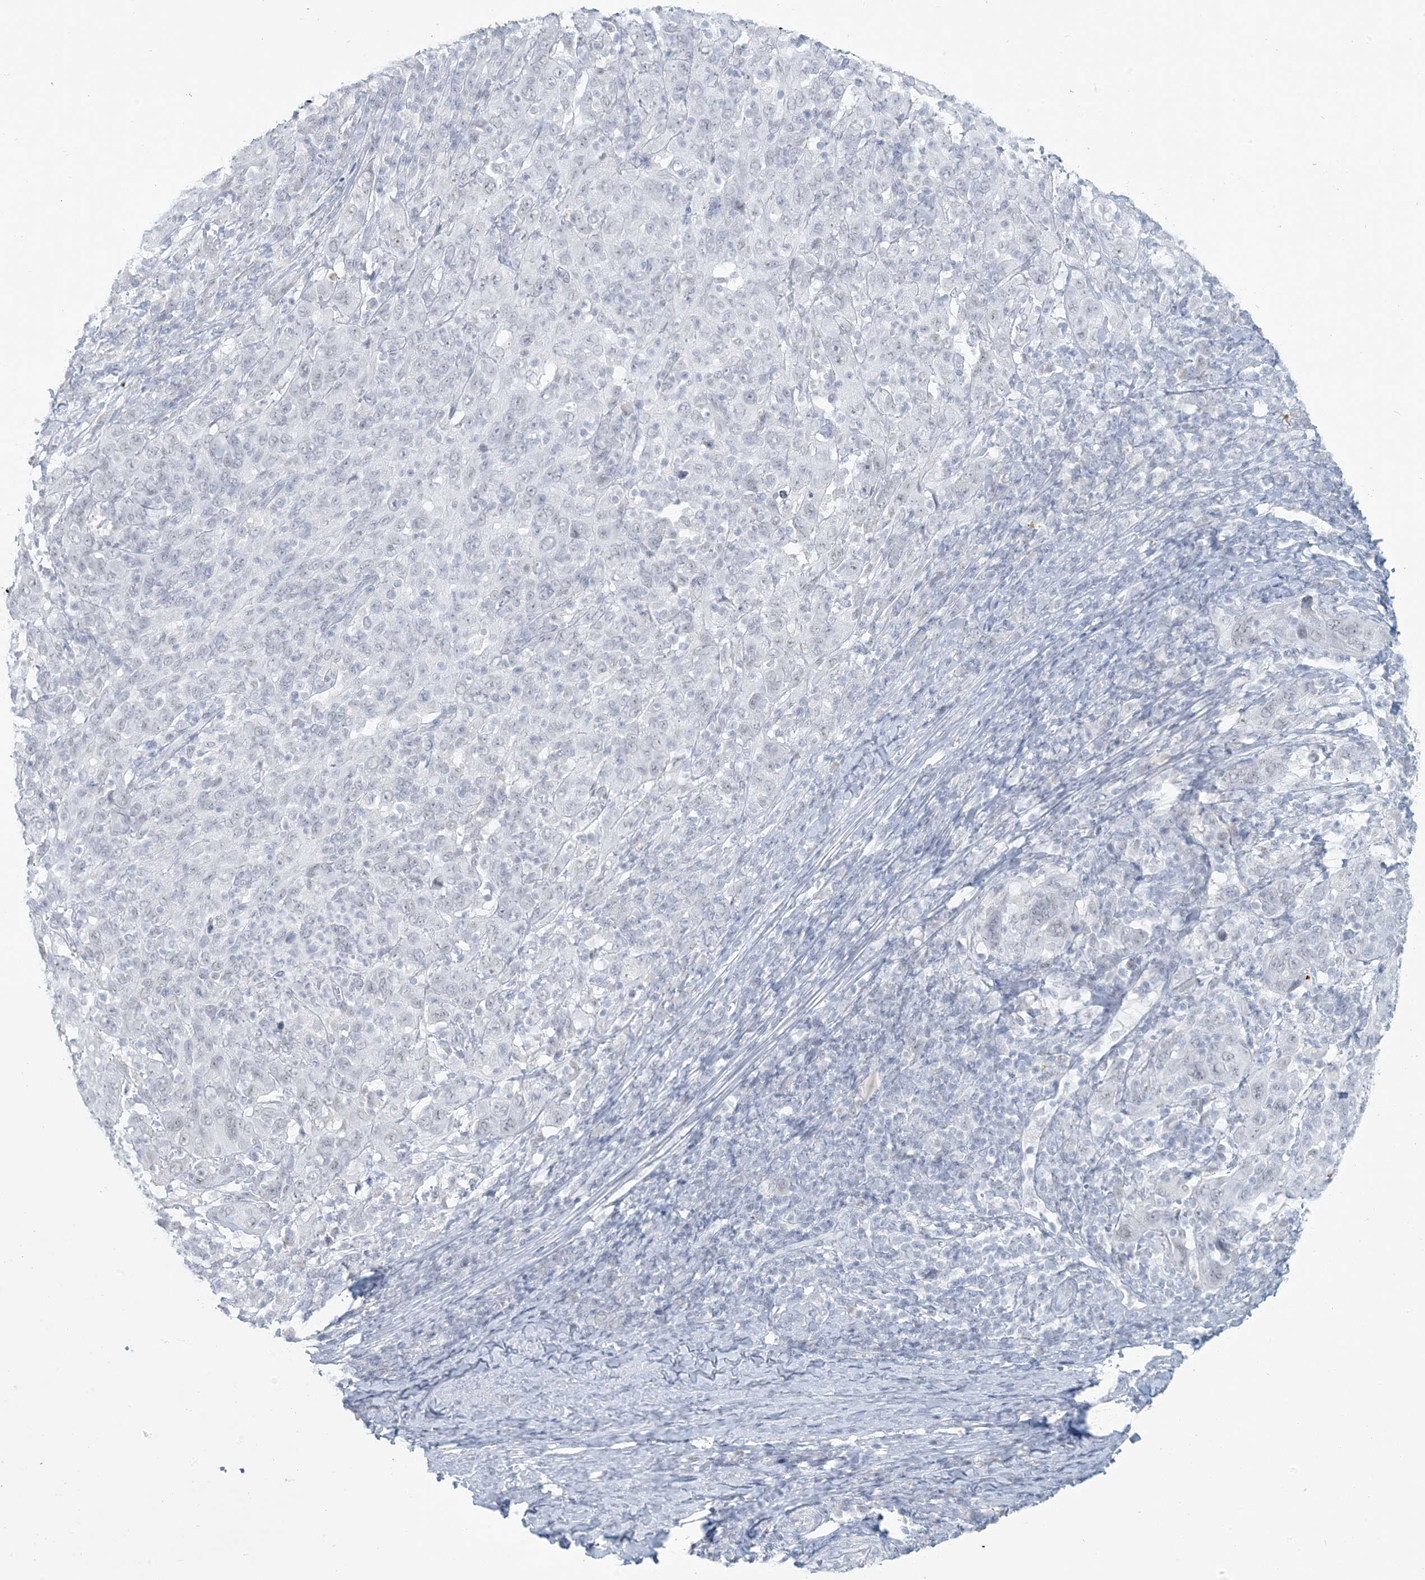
{"staining": {"intensity": "negative", "quantity": "none", "location": "none"}, "tissue": "cervical cancer", "cell_type": "Tumor cells", "image_type": "cancer", "snomed": [{"axis": "morphology", "description": "Squamous cell carcinoma, NOS"}, {"axis": "topography", "description": "Cervix"}], "caption": "Tumor cells show no significant positivity in cervical squamous cell carcinoma.", "gene": "SCML1", "patient": {"sex": "female", "age": 46}}